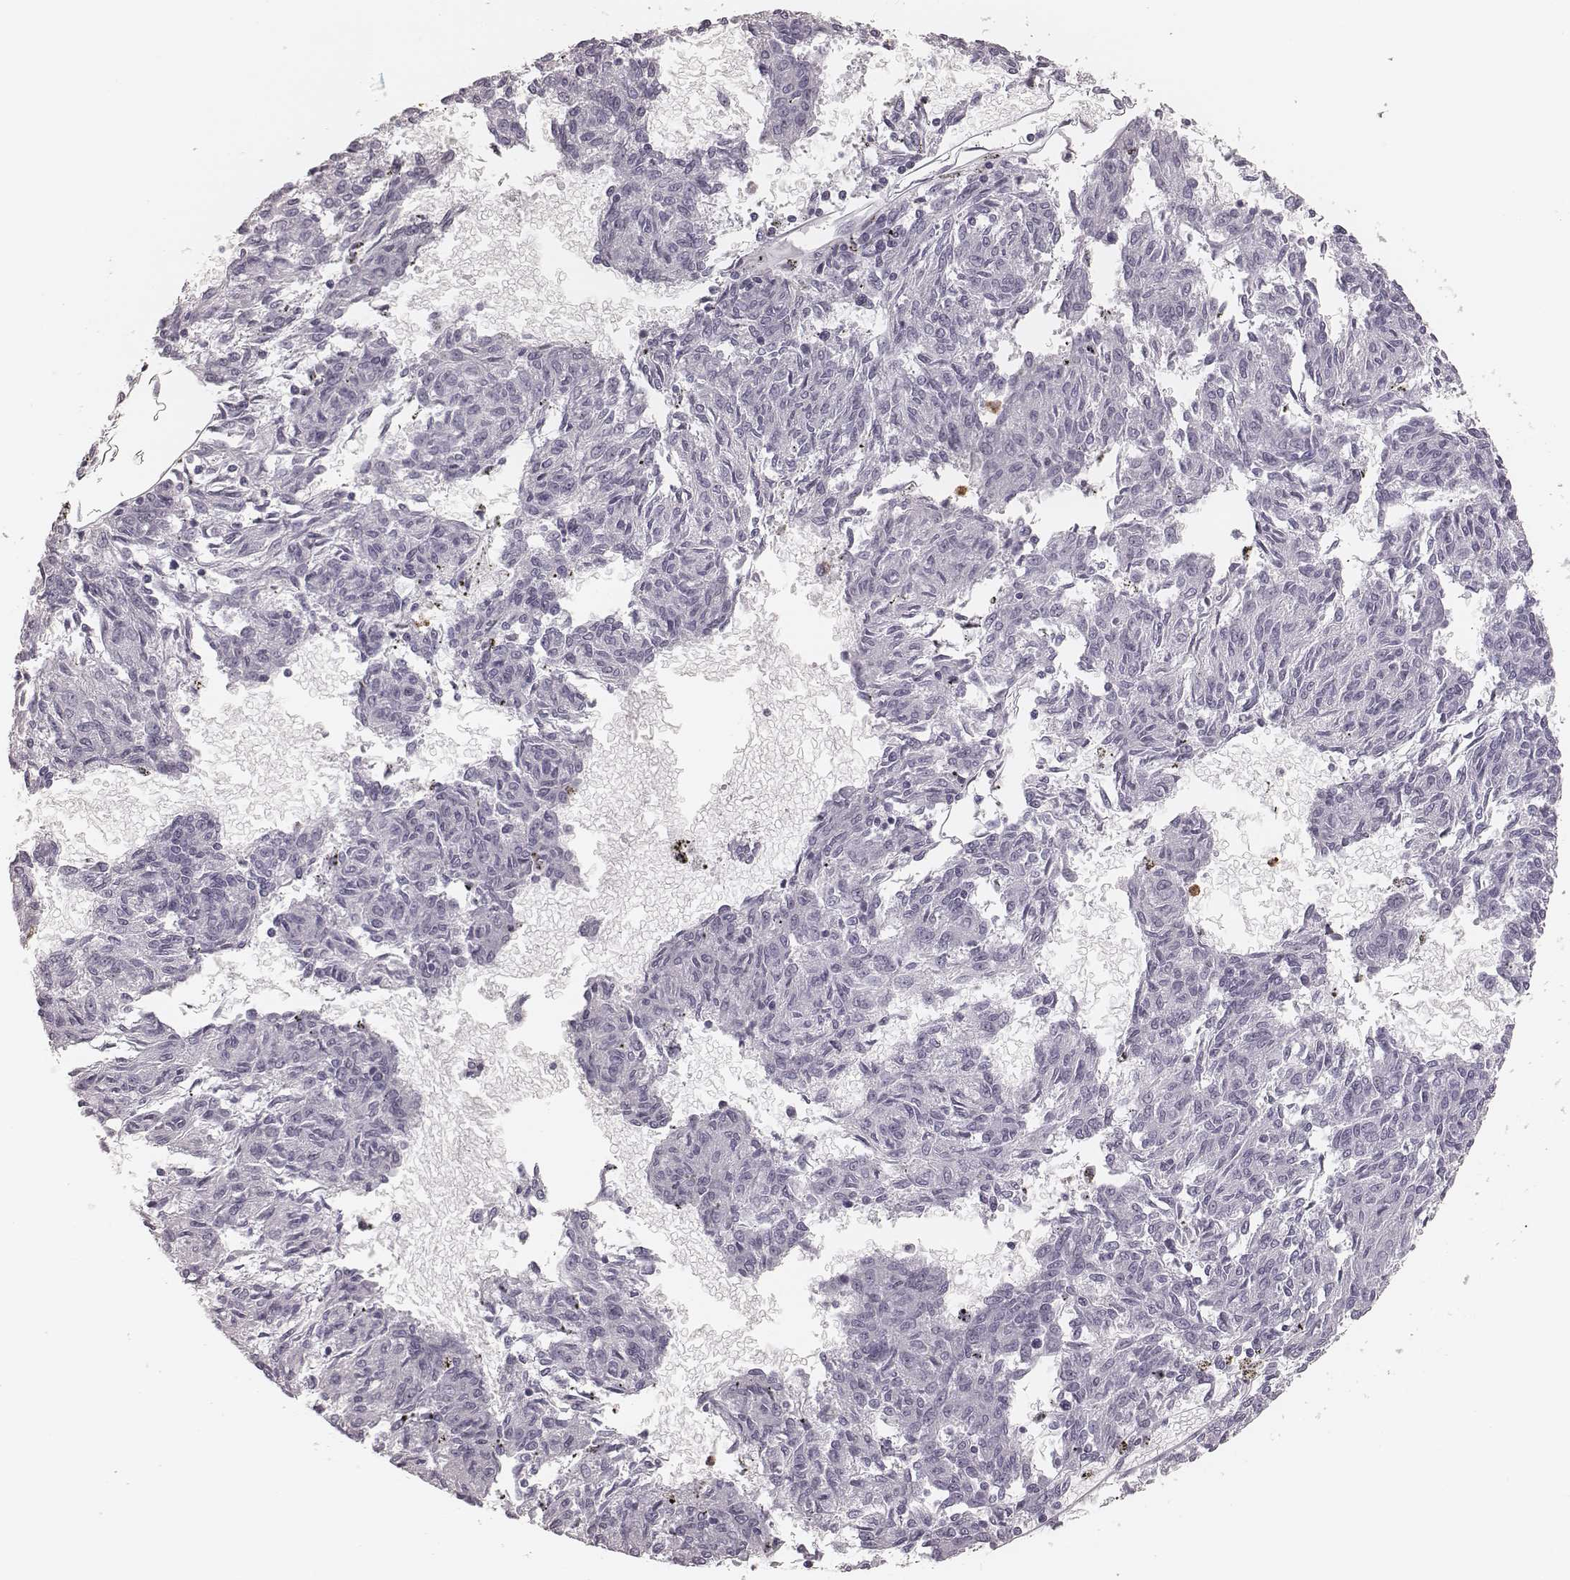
{"staining": {"intensity": "negative", "quantity": "none", "location": "none"}, "tissue": "melanoma", "cell_type": "Tumor cells", "image_type": "cancer", "snomed": [{"axis": "morphology", "description": "Malignant melanoma, NOS"}, {"axis": "topography", "description": "Skin"}], "caption": "Immunohistochemistry photomicrograph of human malignant melanoma stained for a protein (brown), which shows no staining in tumor cells.", "gene": "ELANE", "patient": {"sex": "female", "age": 72}}